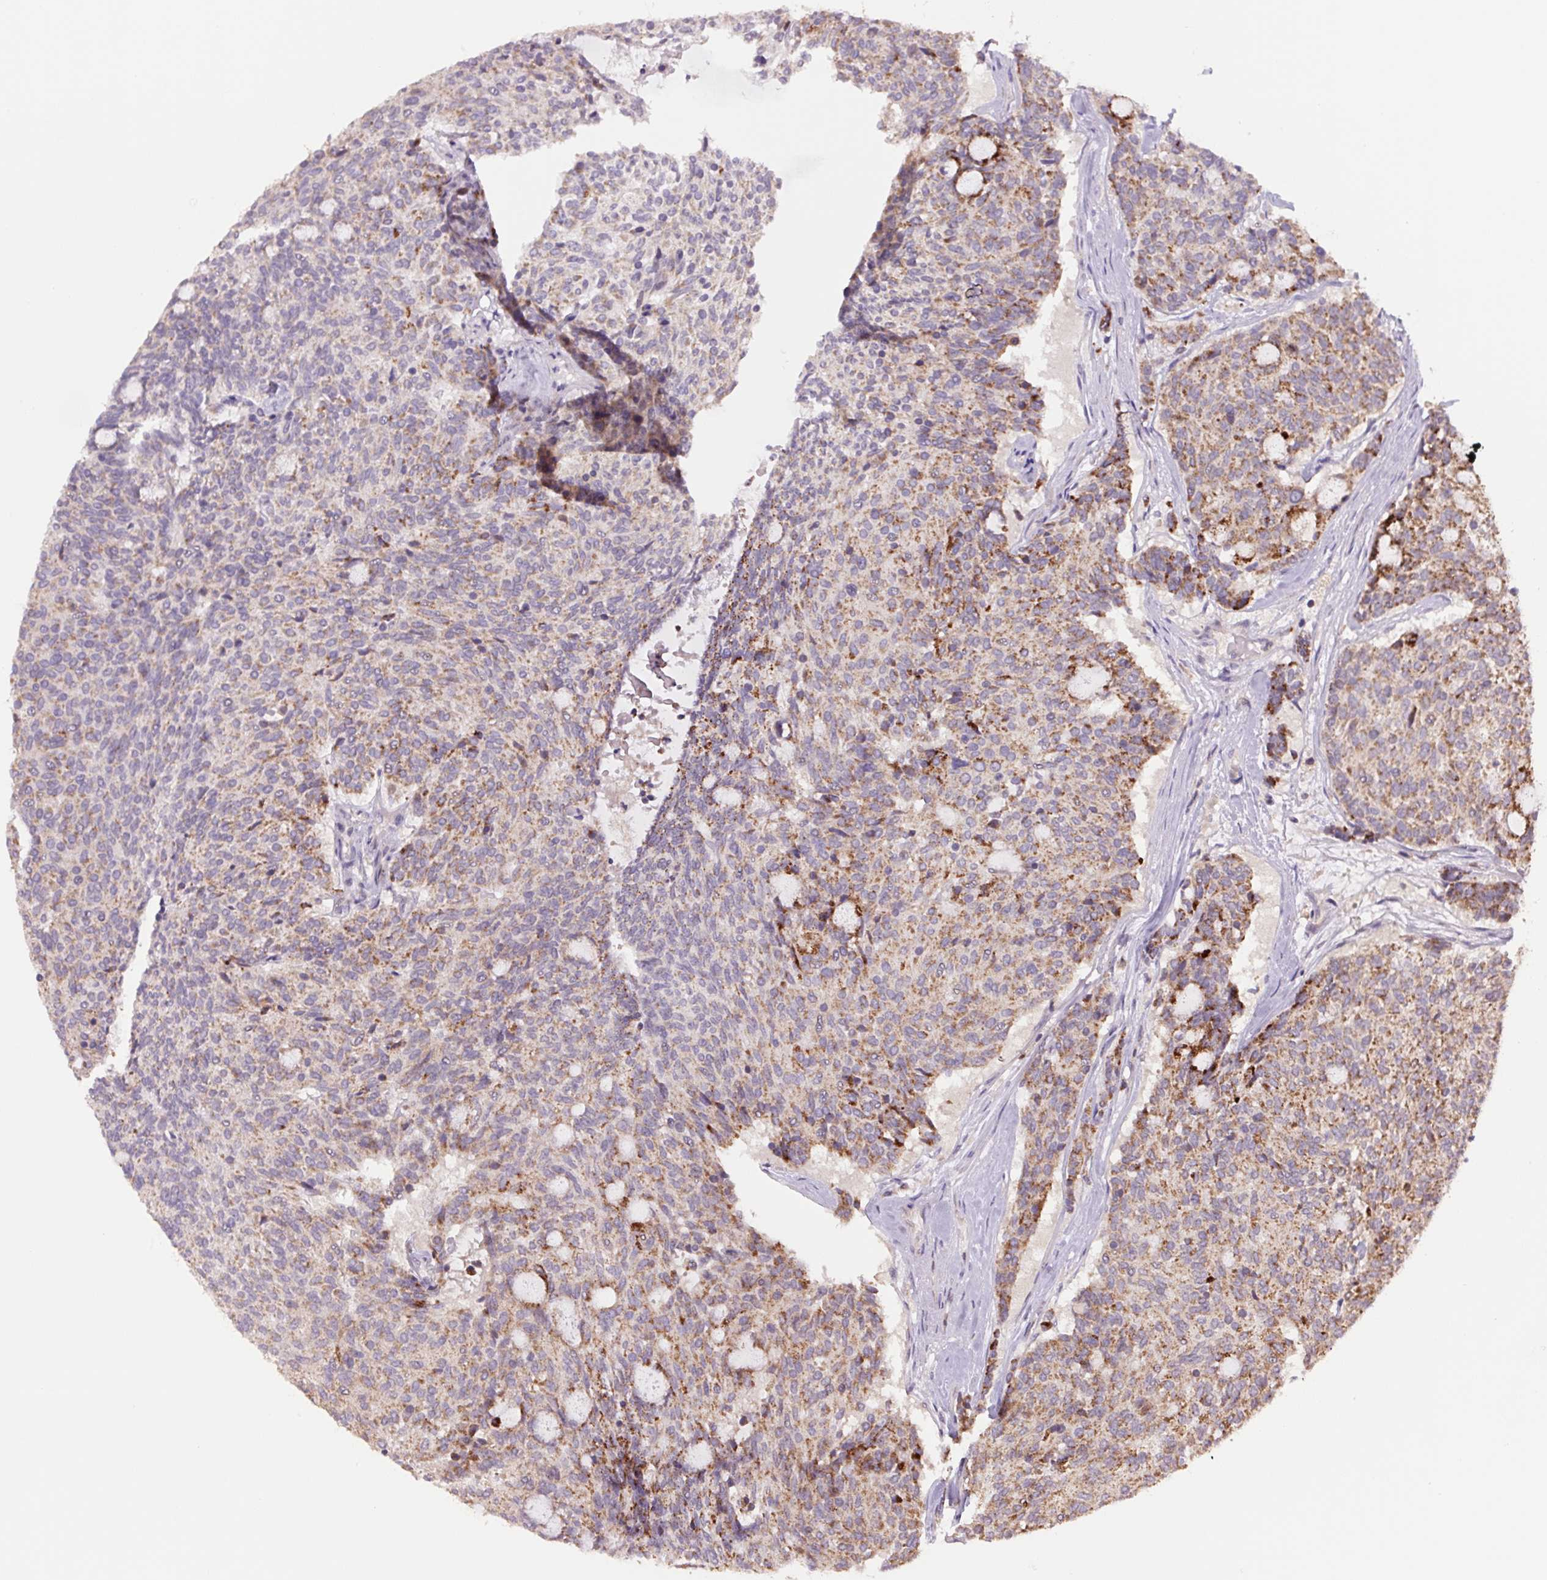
{"staining": {"intensity": "moderate", "quantity": "25%-75%", "location": "cytoplasmic/membranous"}, "tissue": "carcinoid", "cell_type": "Tumor cells", "image_type": "cancer", "snomed": [{"axis": "morphology", "description": "Carcinoid, malignant, NOS"}, {"axis": "topography", "description": "Pancreas"}], "caption": "Carcinoid tissue exhibits moderate cytoplasmic/membranous staining in approximately 25%-75% of tumor cells", "gene": "TMEM160", "patient": {"sex": "female", "age": 54}}